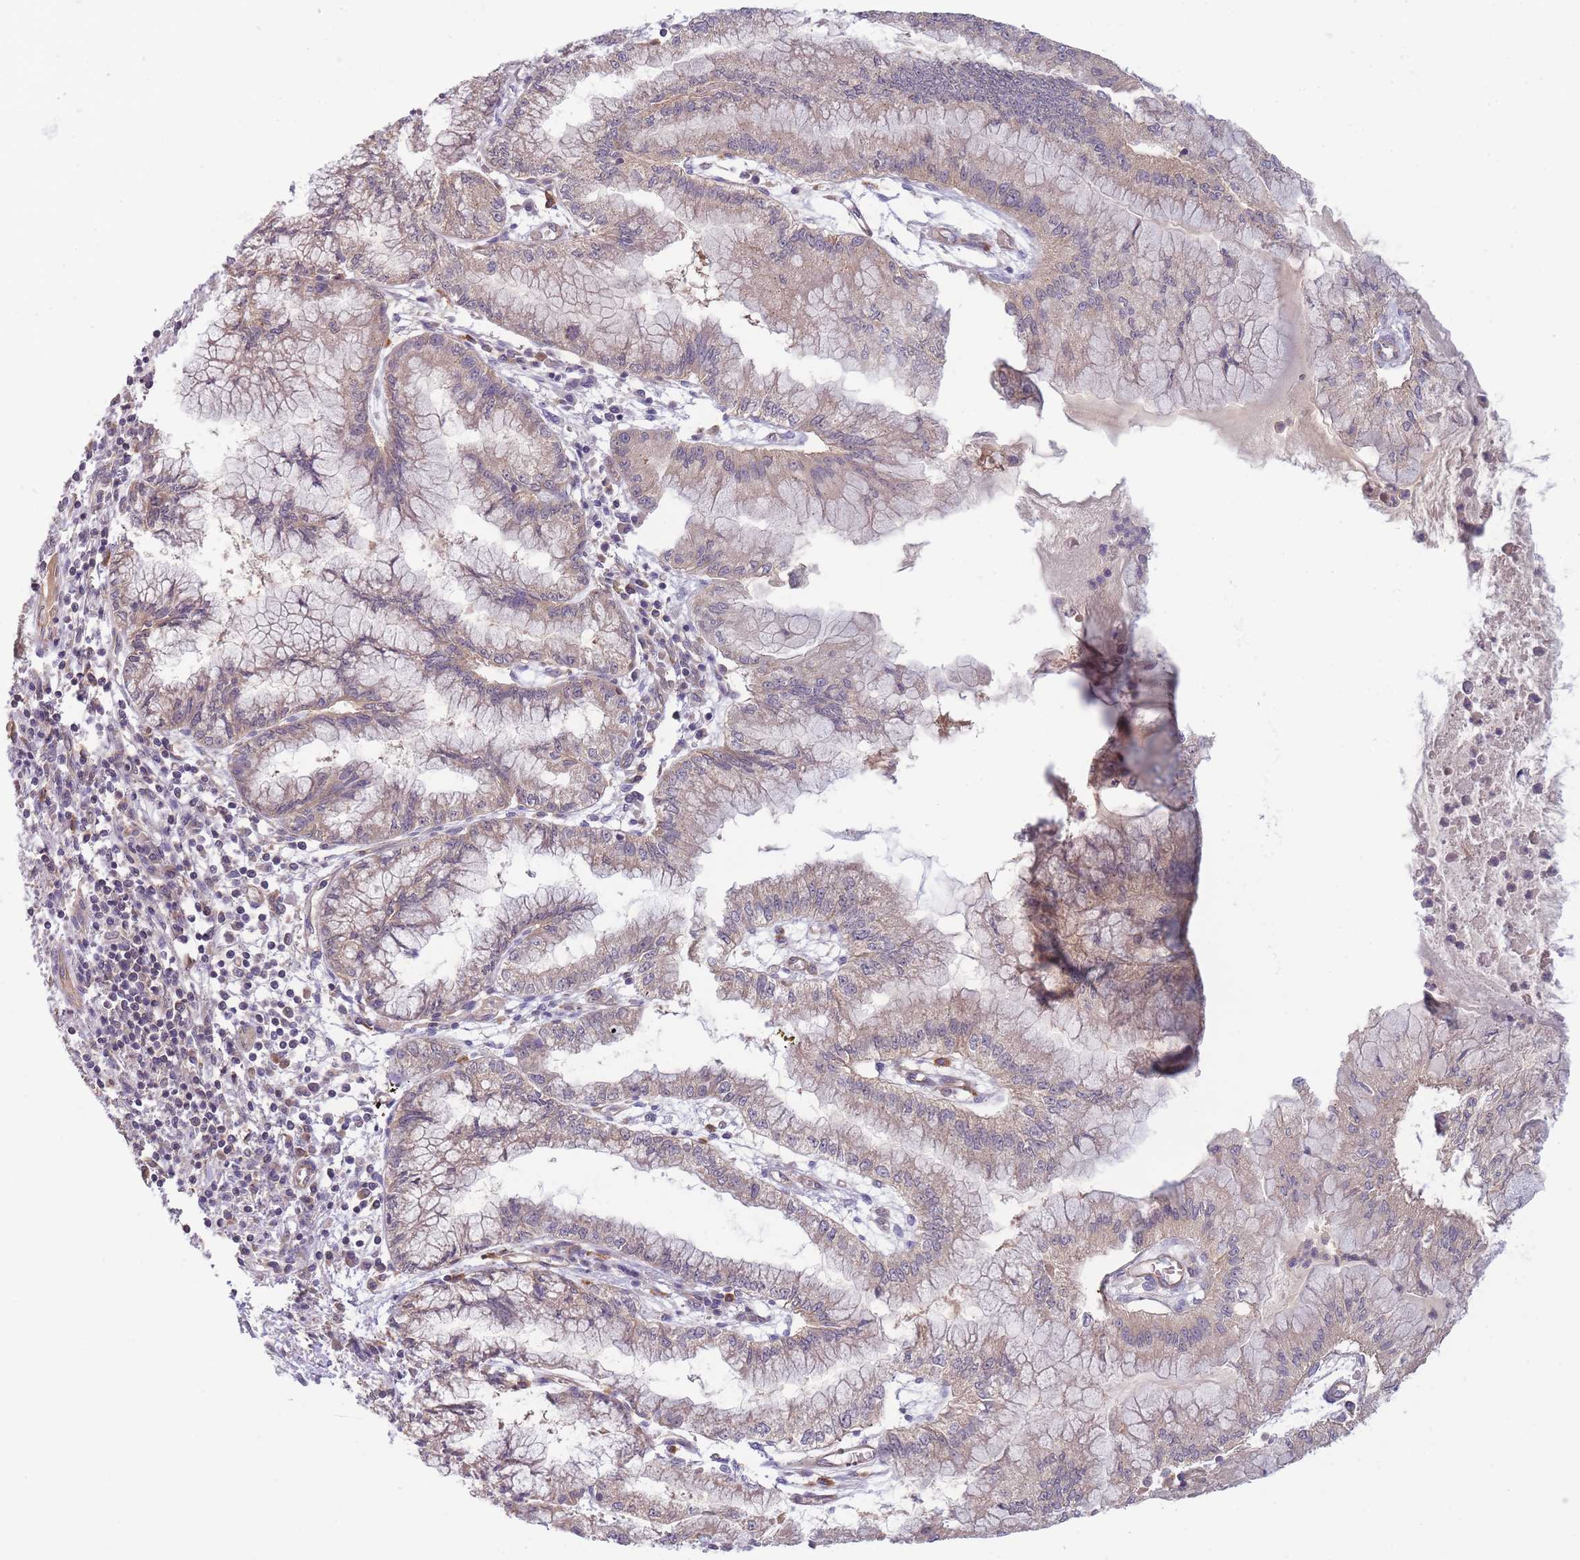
{"staining": {"intensity": "weak", "quantity": "25%-75%", "location": "cytoplasmic/membranous"}, "tissue": "pancreatic cancer", "cell_type": "Tumor cells", "image_type": "cancer", "snomed": [{"axis": "morphology", "description": "Adenocarcinoma, NOS"}, {"axis": "topography", "description": "Pancreas"}], "caption": "Immunohistochemistry (DAB) staining of pancreatic adenocarcinoma displays weak cytoplasmic/membranous protein positivity in approximately 25%-75% of tumor cells.", "gene": "NDUFAF5", "patient": {"sex": "male", "age": 73}}